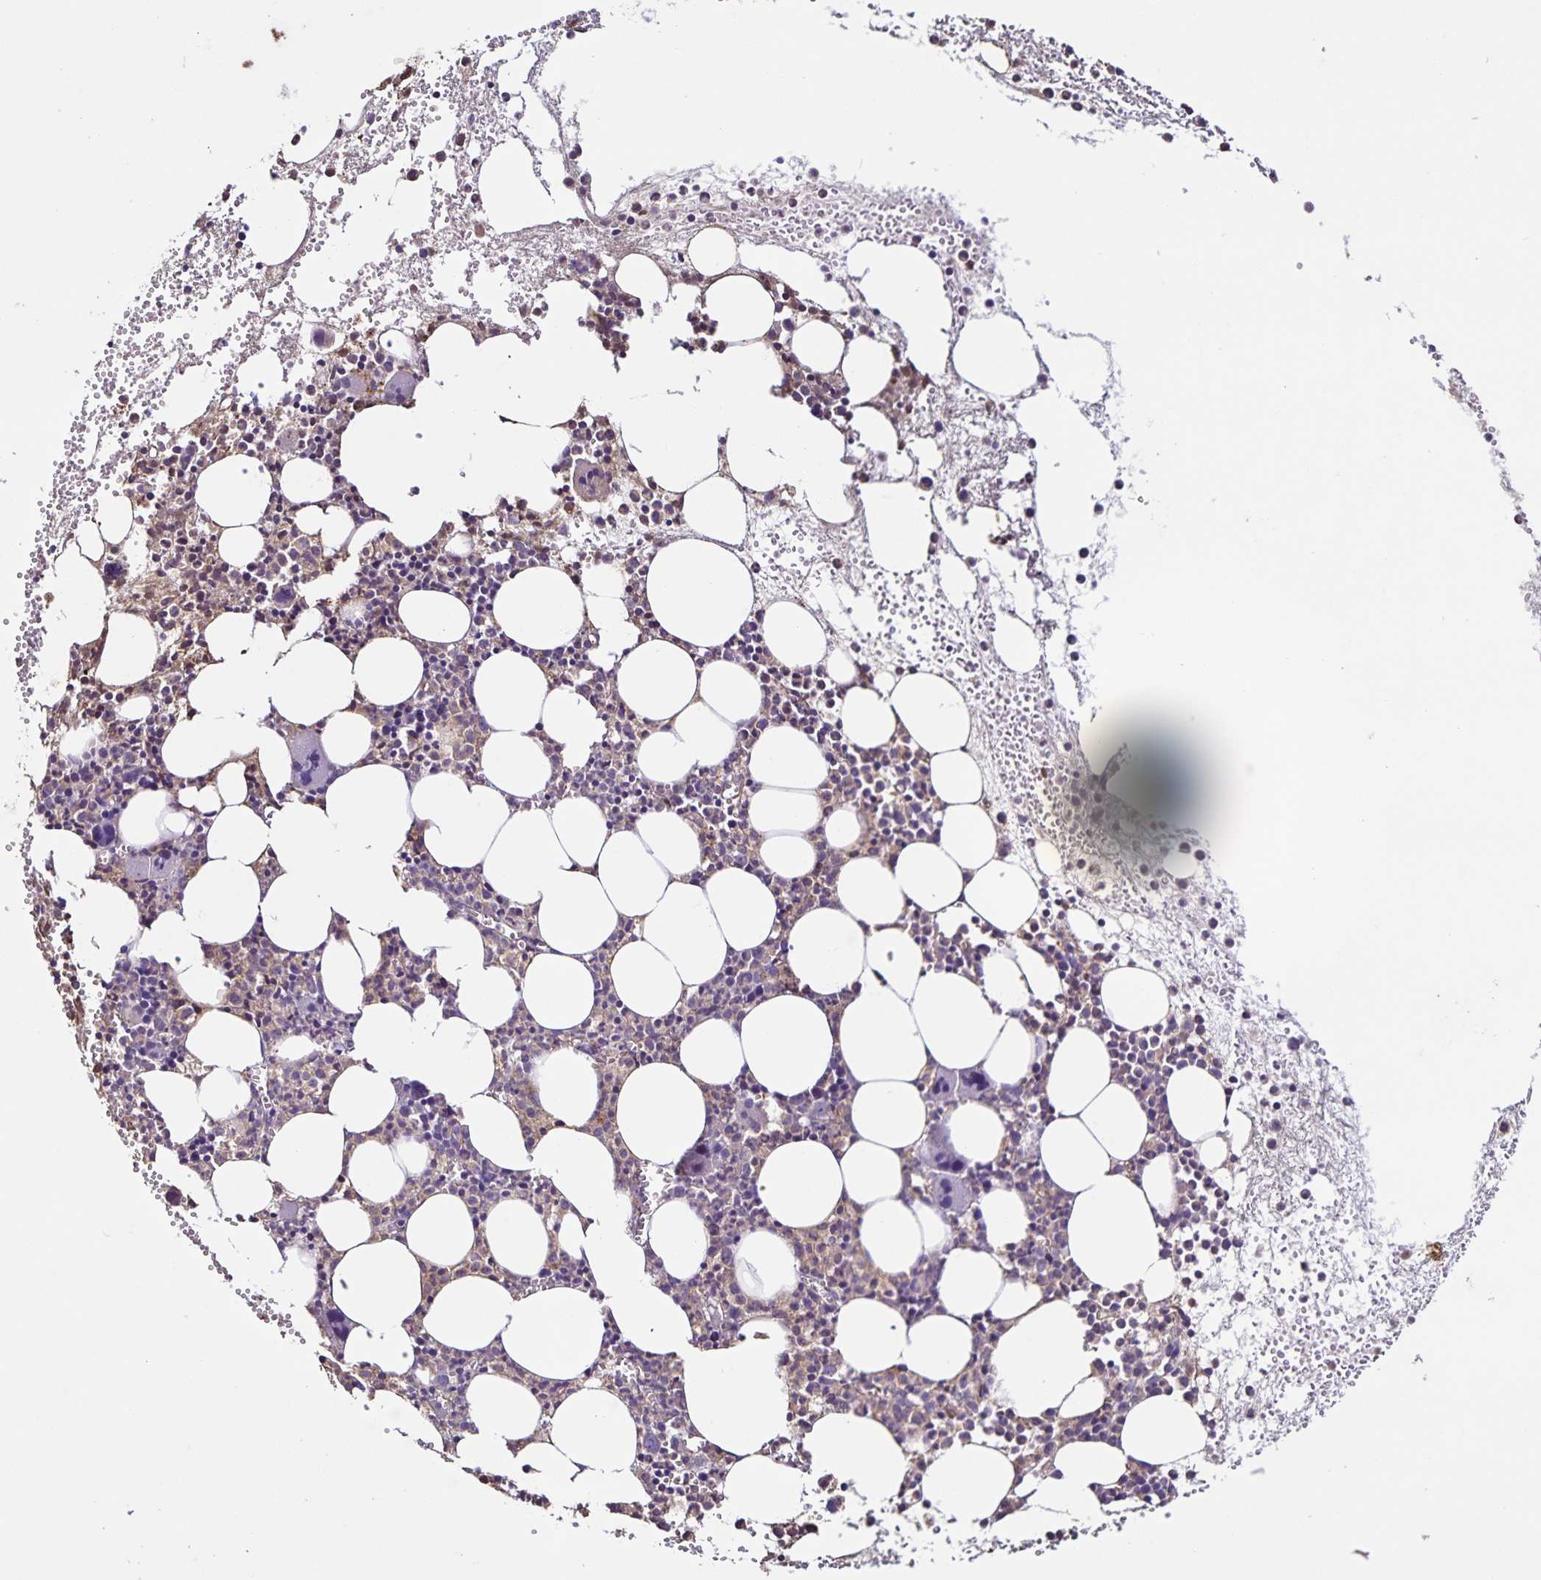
{"staining": {"intensity": "weak", "quantity": "<25%", "location": "cytoplasmic/membranous"}, "tissue": "bone marrow", "cell_type": "Hematopoietic cells", "image_type": "normal", "snomed": [{"axis": "morphology", "description": "Normal tissue, NOS"}, {"axis": "topography", "description": "Bone marrow"}], "caption": "Immunohistochemical staining of benign bone marrow displays no significant positivity in hematopoietic cells. The staining is performed using DAB (3,3'-diaminobenzidine) brown chromogen with nuclei counter-stained in using hematoxylin.", "gene": "MAN1A1", "patient": {"sex": "female", "age": 57}}